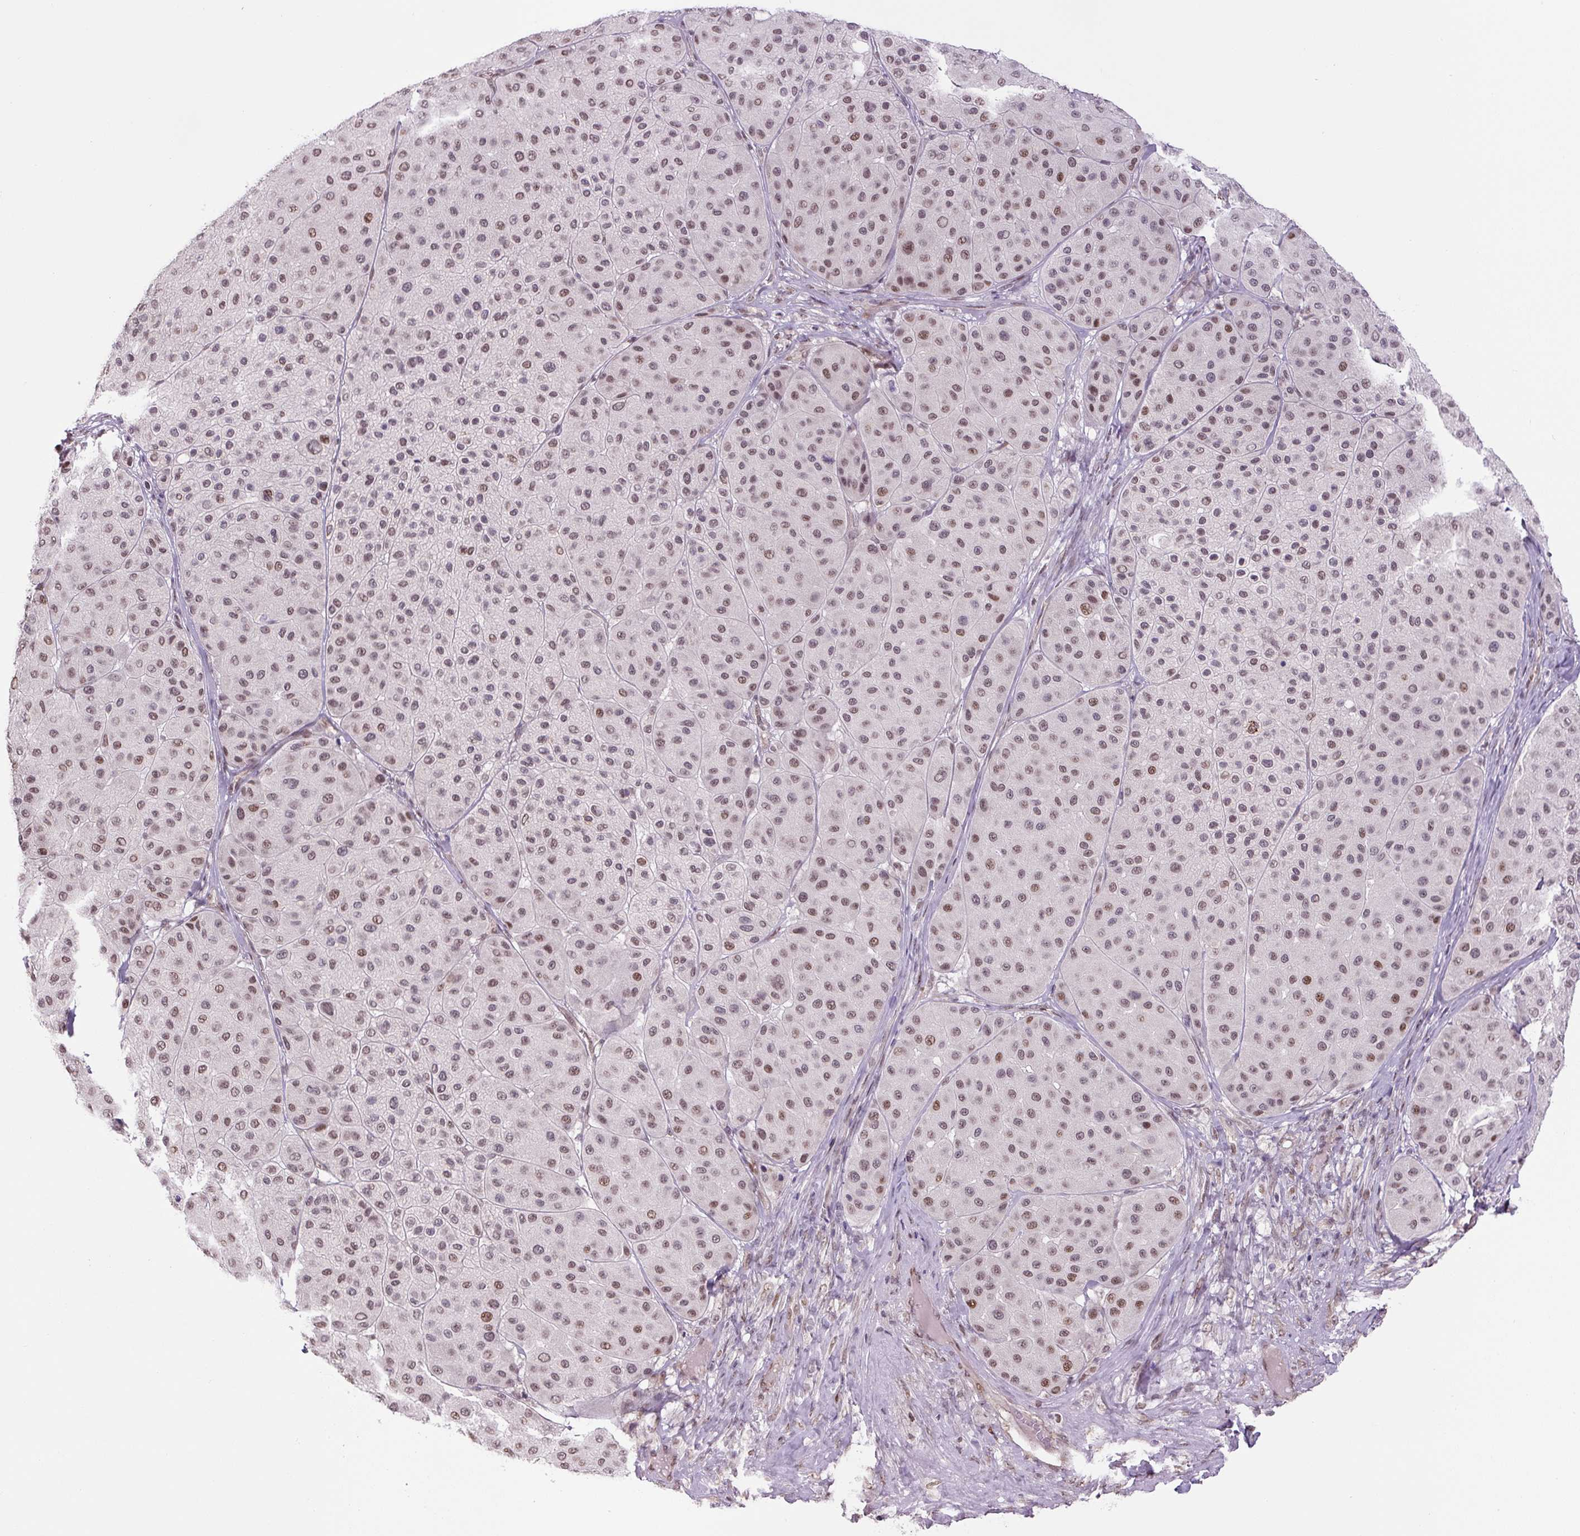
{"staining": {"intensity": "moderate", "quantity": ">75%", "location": "nuclear"}, "tissue": "melanoma", "cell_type": "Tumor cells", "image_type": "cancer", "snomed": [{"axis": "morphology", "description": "Malignant melanoma, Metastatic site"}, {"axis": "topography", "description": "Smooth muscle"}], "caption": "Malignant melanoma (metastatic site) was stained to show a protein in brown. There is medium levels of moderate nuclear staining in about >75% of tumor cells. The protein of interest is stained brown, and the nuclei are stained in blue (DAB IHC with brightfield microscopy, high magnification).", "gene": "TCFL5", "patient": {"sex": "male", "age": 41}}